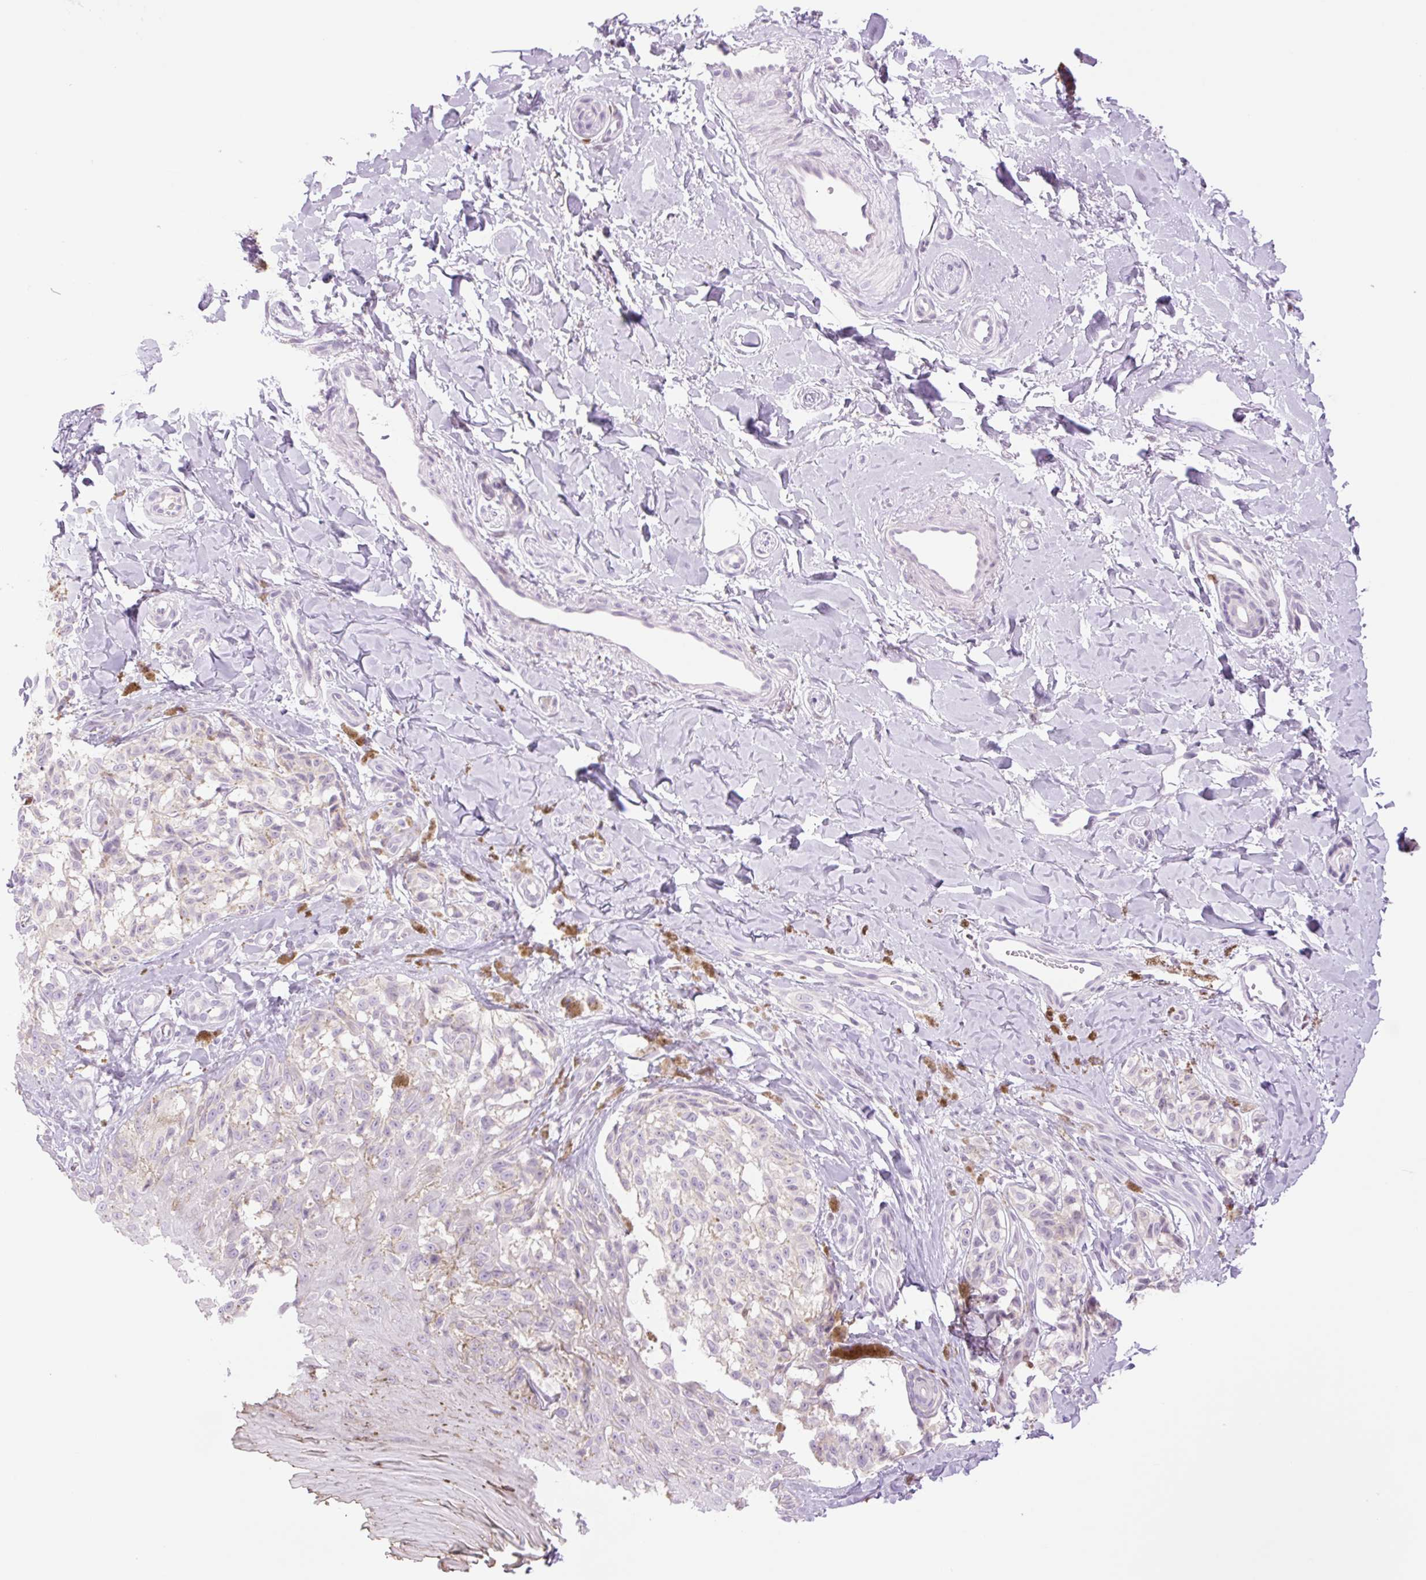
{"staining": {"intensity": "negative", "quantity": "none", "location": "none"}, "tissue": "melanoma", "cell_type": "Tumor cells", "image_type": "cancer", "snomed": [{"axis": "morphology", "description": "Malignant melanoma, NOS"}, {"axis": "topography", "description": "Skin"}], "caption": "Micrograph shows no significant protein expression in tumor cells of malignant melanoma. (DAB immunohistochemistry (IHC), high magnification).", "gene": "TBX15", "patient": {"sex": "female", "age": 65}}